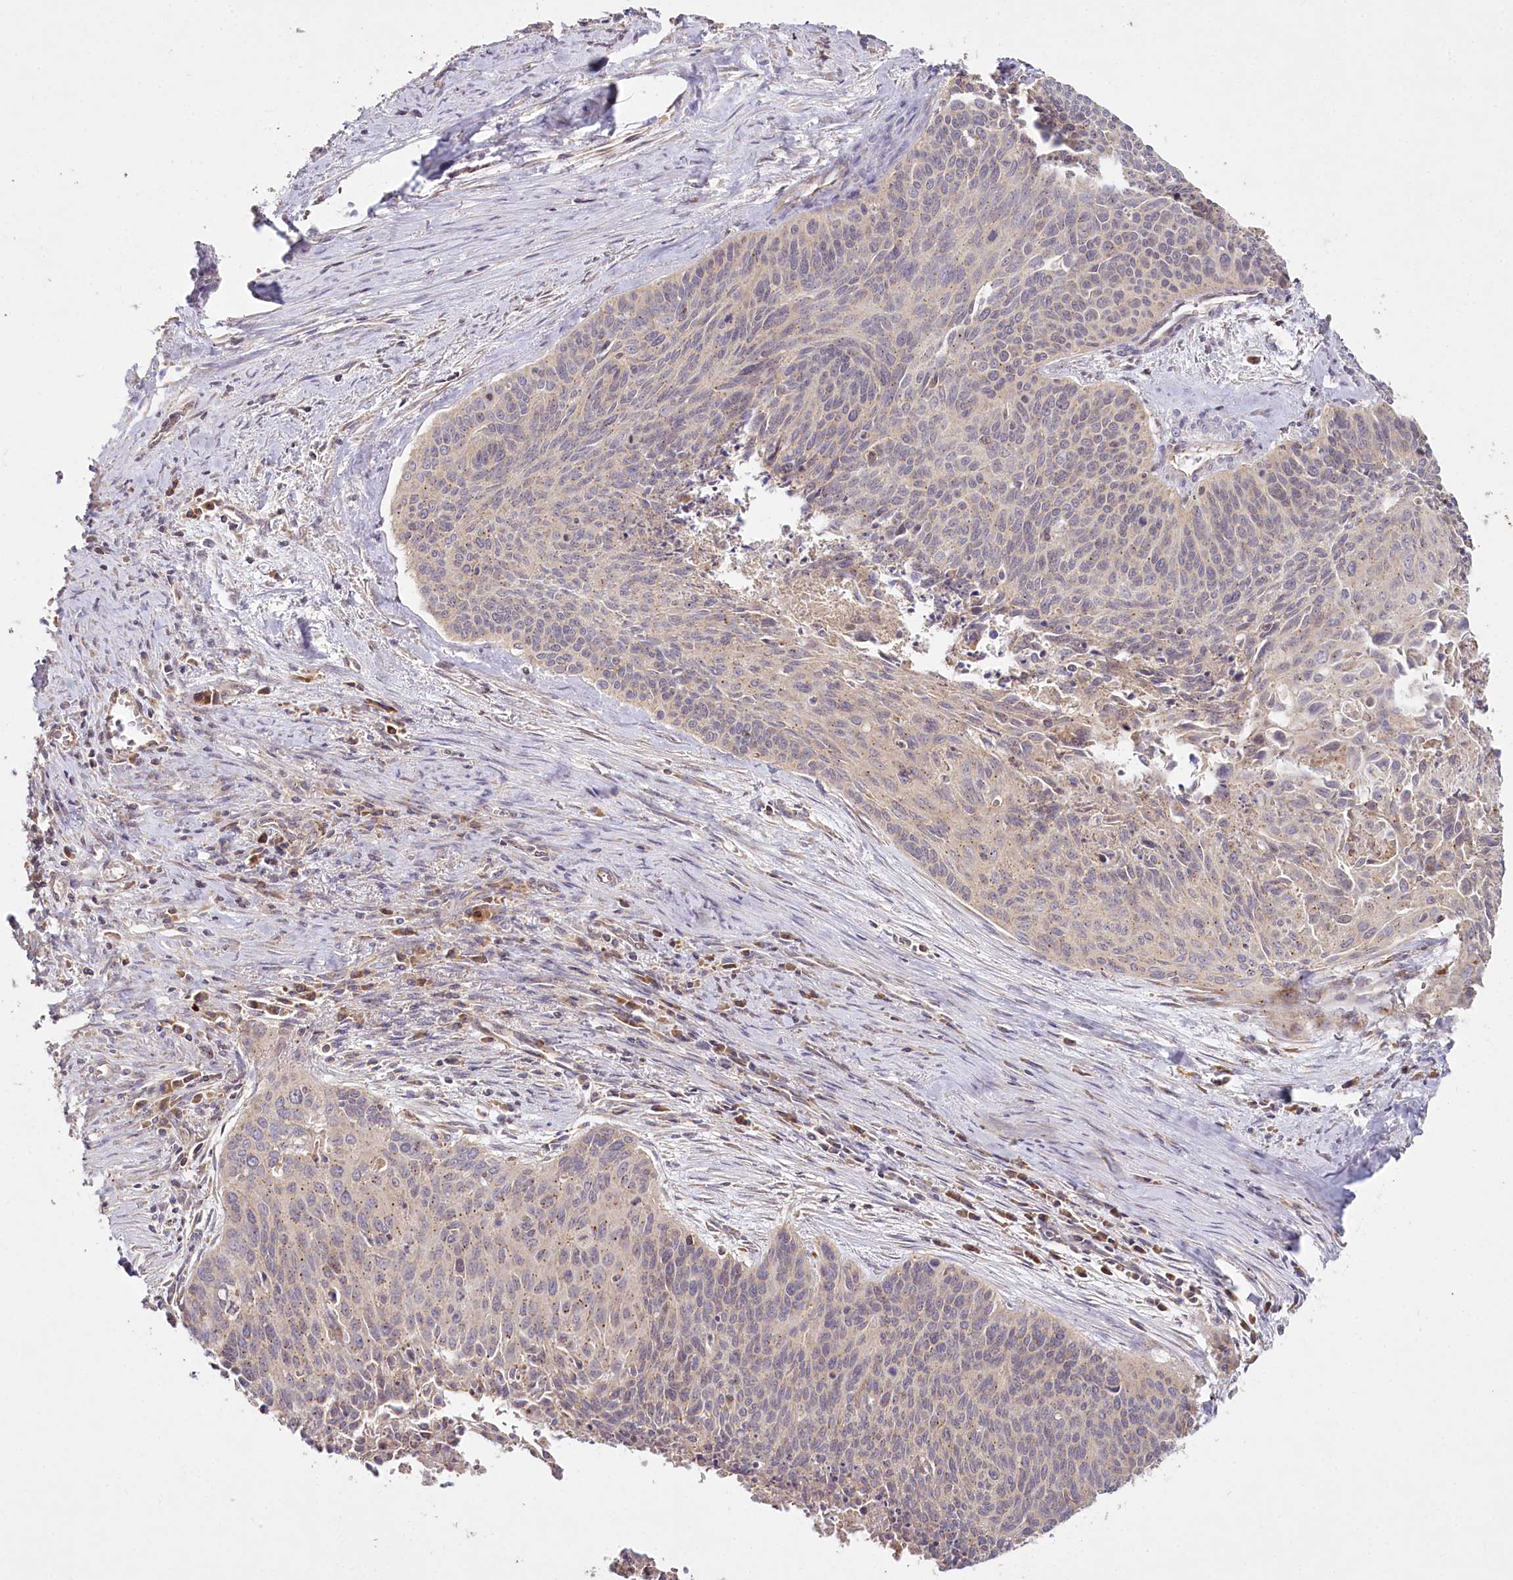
{"staining": {"intensity": "weak", "quantity": "25%-75%", "location": "cytoplasmic/membranous"}, "tissue": "cervical cancer", "cell_type": "Tumor cells", "image_type": "cancer", "snomed": [{"axis": "morphology", "description": "Squamous cell carcinoma, NOS"}, {"axis": "topography", "description": "Cervix"}], "caption": "IHC (DAB (3,3'-diaminobenzidine)) staining of human cervical cancer (squamous cell carcinoma) exhibits weak cytoplasmic/membranous protein staining in approximately 25%-75% of tumor cells.", "gene": "ACOX2", "patient": {"sex": "female", "age": 55}}